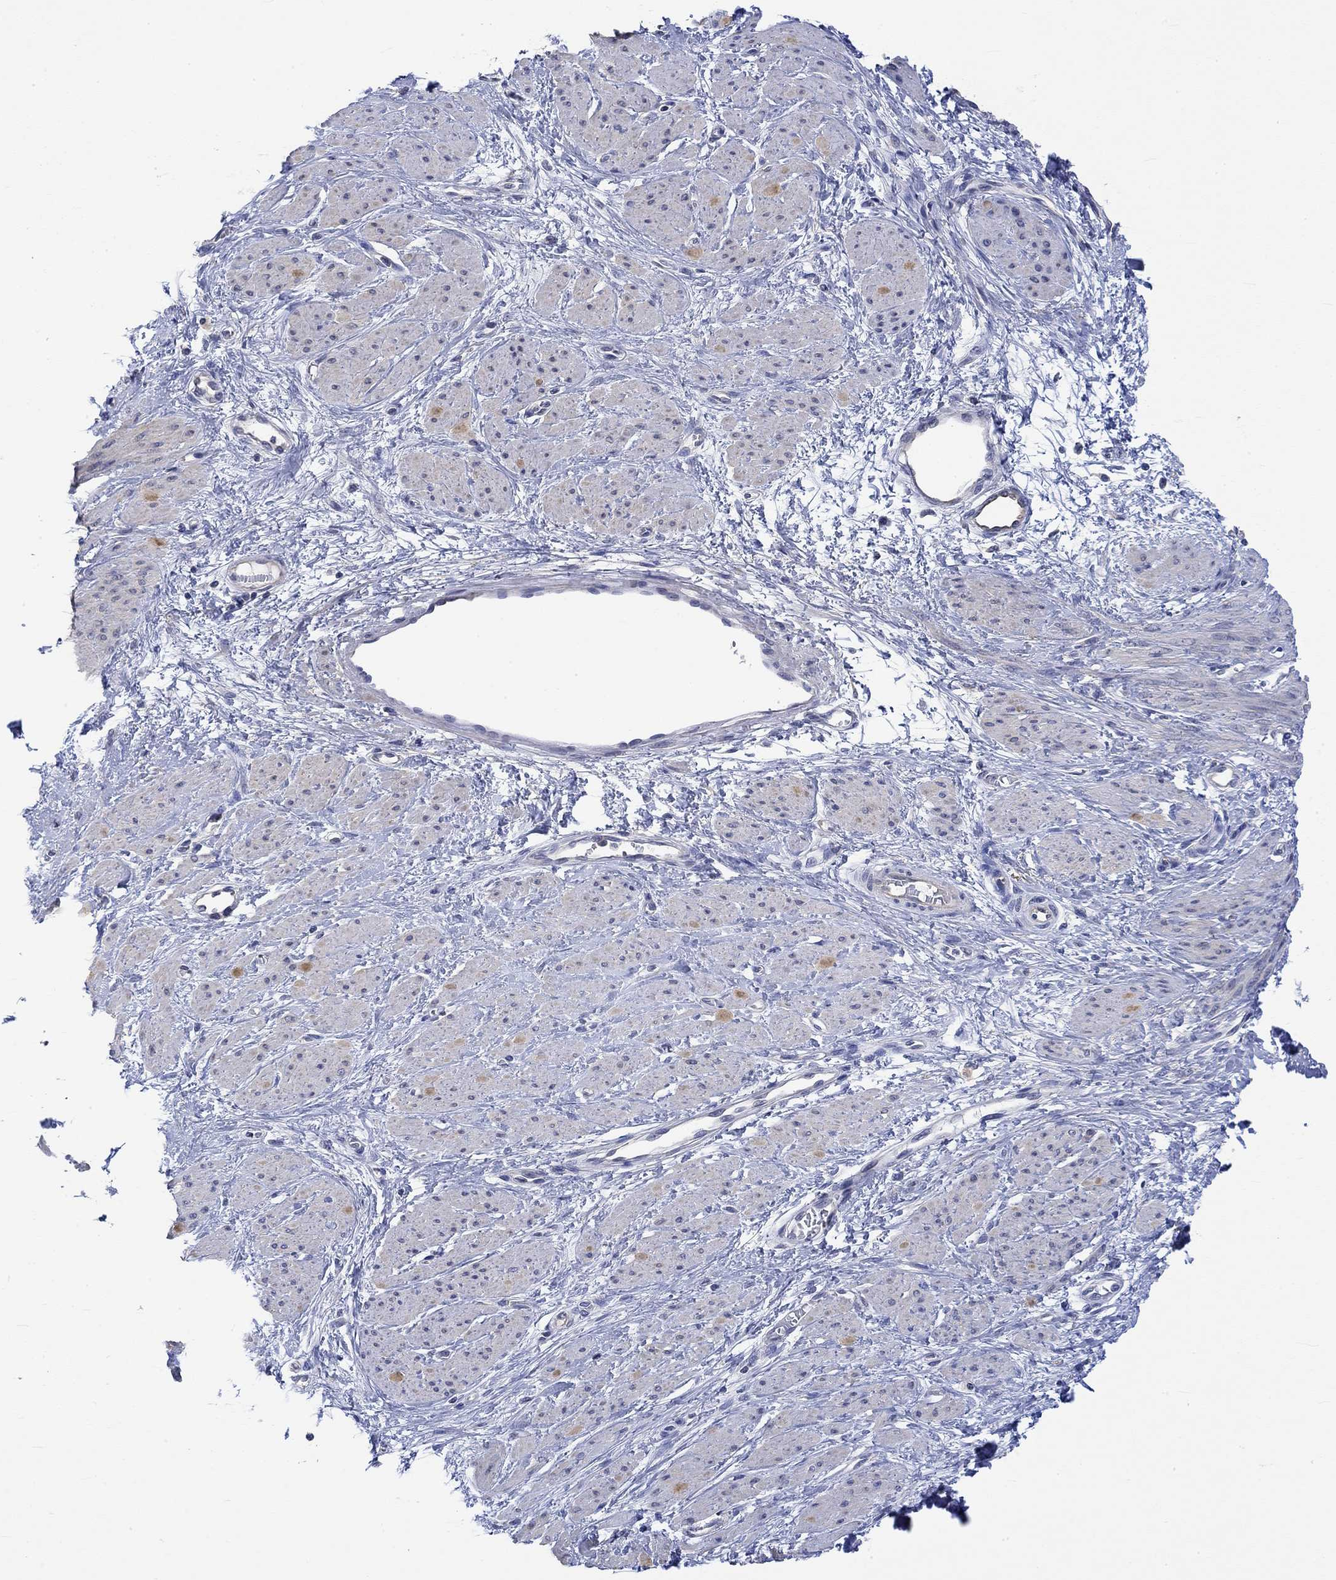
{"staining": {"intensity": "weak", "quantity": "<25%", "location": "cytoplasmic/membranous"}, "tissue": "smooth muscle", "cell_type": "Smooth muscle cells", "image_type": "normal", "snomed": [{"axis": "morphology", "description": "Normal tissue, NOS"}, {"axis": "topography", "description": "Smooth muscle"}, {"axis": "topography", "description": "Uterus"}], "caption": "Image shows no significant protein expression in smooth muscle cells of unremarkable smooth muscle.", "gene": "AGRP", "patient": {"sex": "female", "age": 39}}